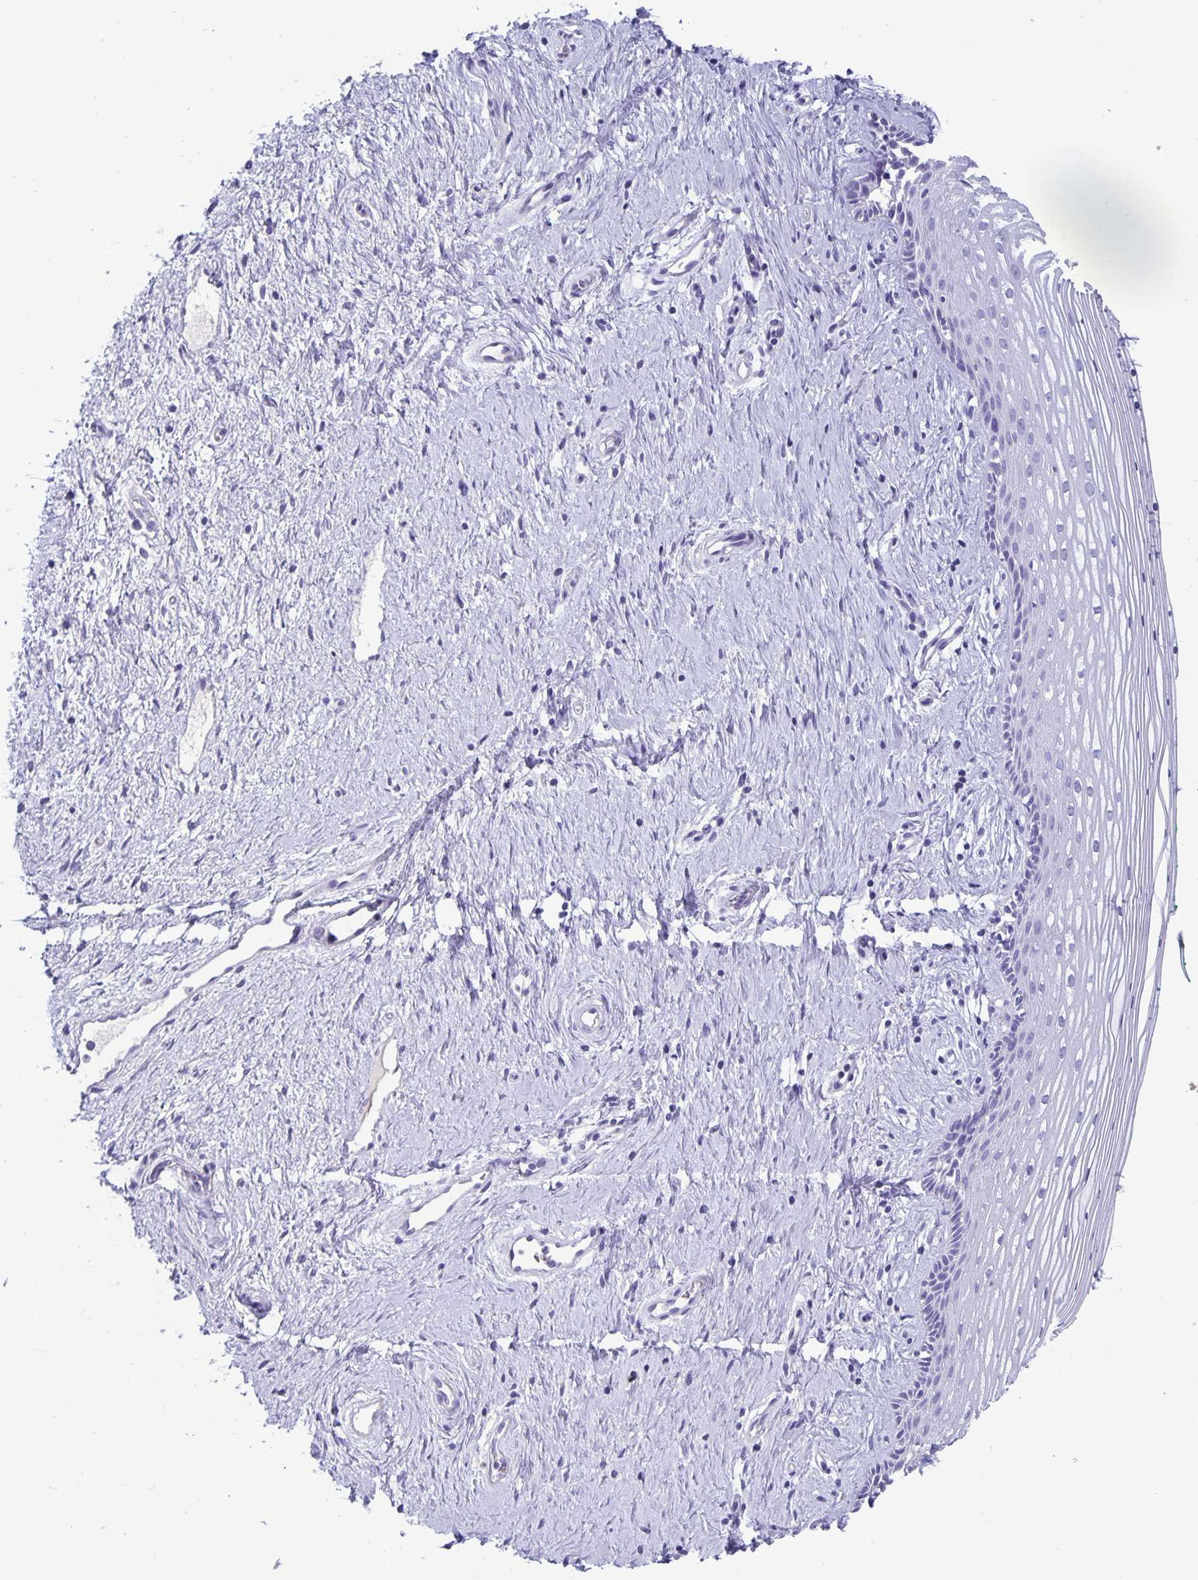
{"staining": {"intensity": "negative", "quantity": "none", "location": "none"}, "tissue": "vagina", "cell_type": "Squamous epithelial cells", "image_type": "normal", "snomed": [{"axis": "morphology", "description": "Normal tissue, NOS"}, {"axis": "topography", "description": "Vagina"}], "caption": "This is an immunohistochemistry photomicrograph of unremarkable human vagina. There is no staining in squamous epithelial cells.", "gene": "BPIFA3", "patient": {"sex": "female", "age": 42}}